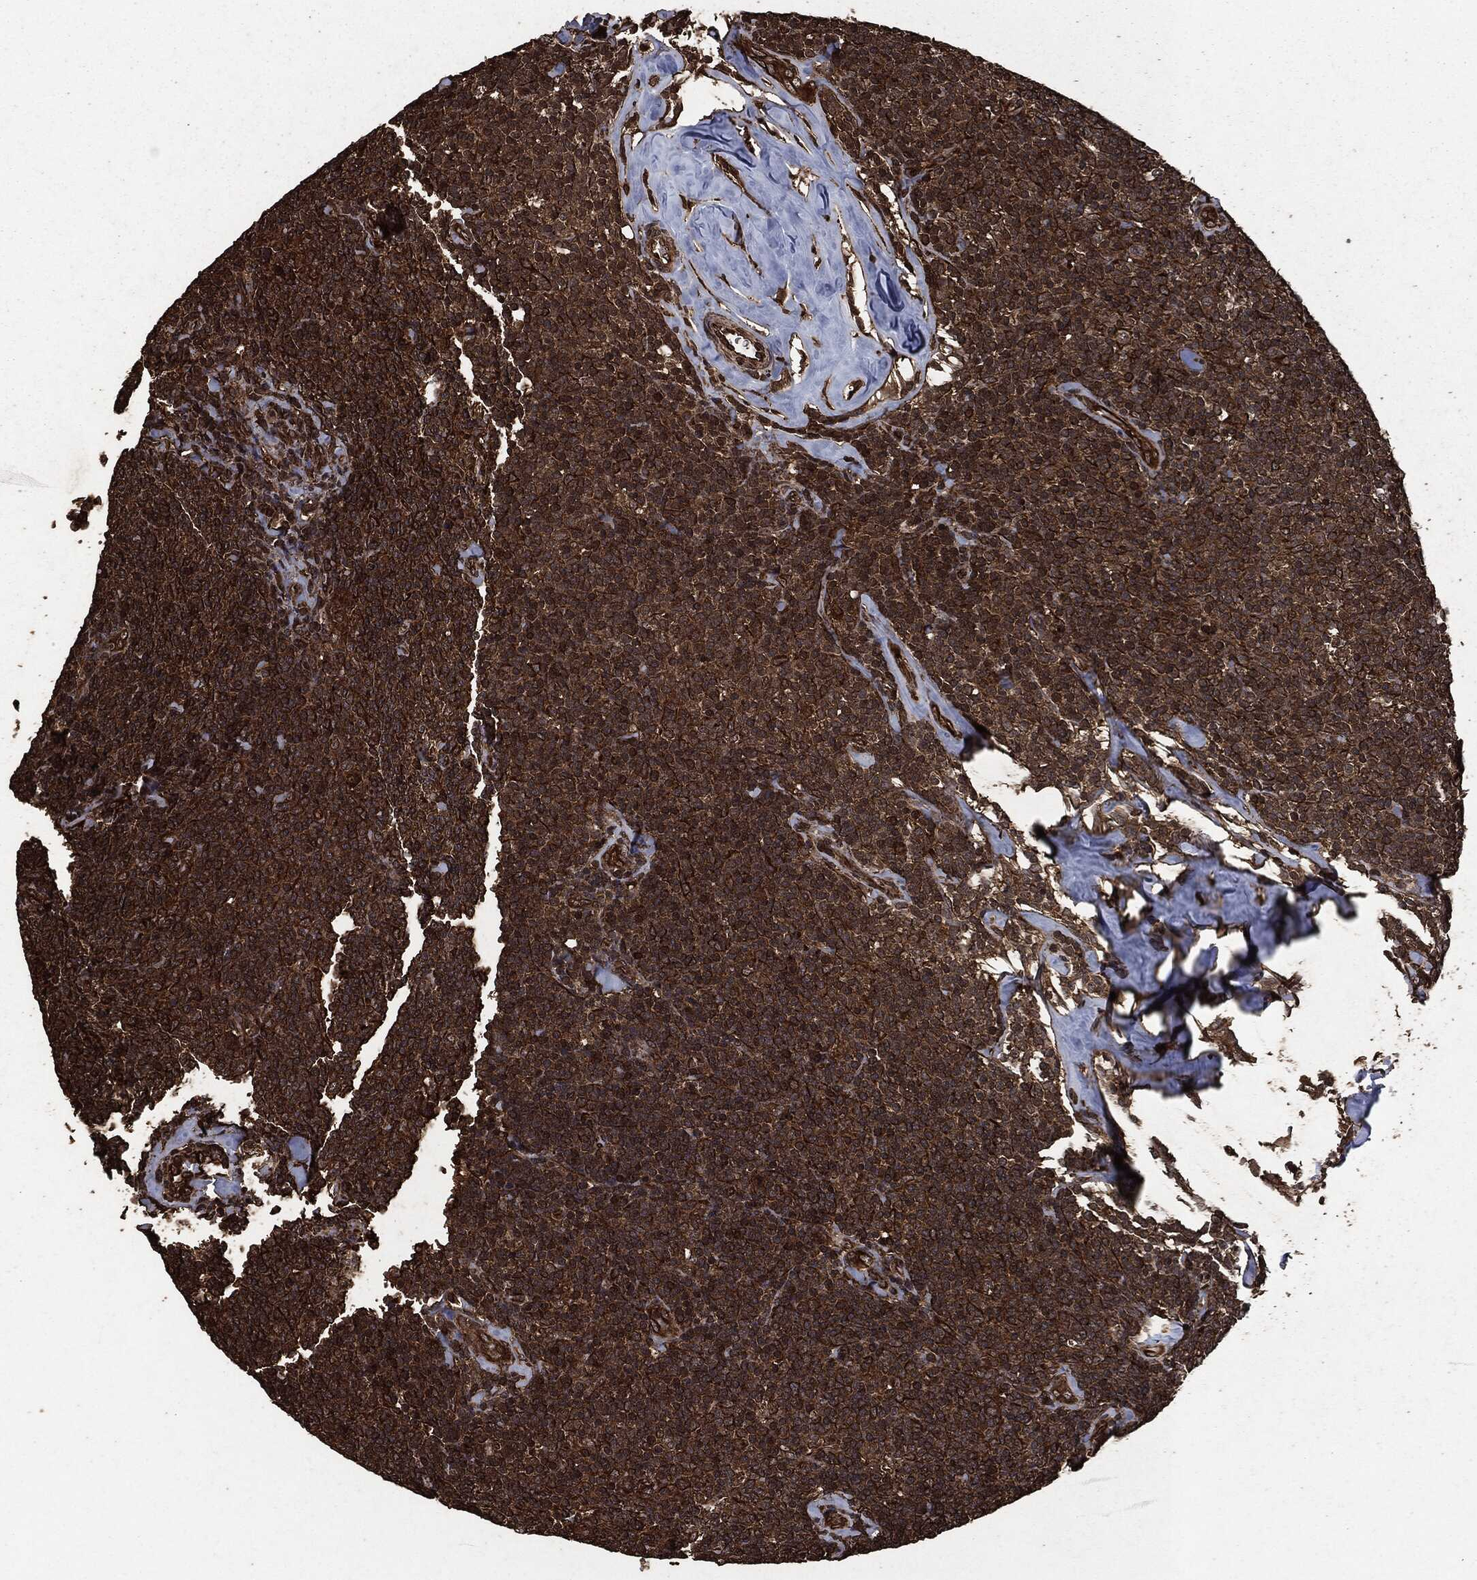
{"staining": {"intensity": "strong", "quantity": "25%-75%", "location": "cytoplasmic/membranous"}, "tissue": "lymphoma", "cell_type": "Tumor cells", "image_type": "cancer", "snomed": [{"axis": "morphology", "description": "Malignant lymphoma, non-Hodgkin's type, Low grade"}, {"axis": "topography", "description": "Lymph node"}], "caption": "Immunohistochemistry (IHC) histopathology image of neoplastic tissue: lymphoma stained using immunohistochemistry (IHC) demonstrates high levels of strong protein expression localized specifically in the cytoplasmic/membranous of tumor cells, appearing as a cytoplasmic/membranous brown color.", "gene": "HRAS", "patient": {"sex": "female", "age": 56}}